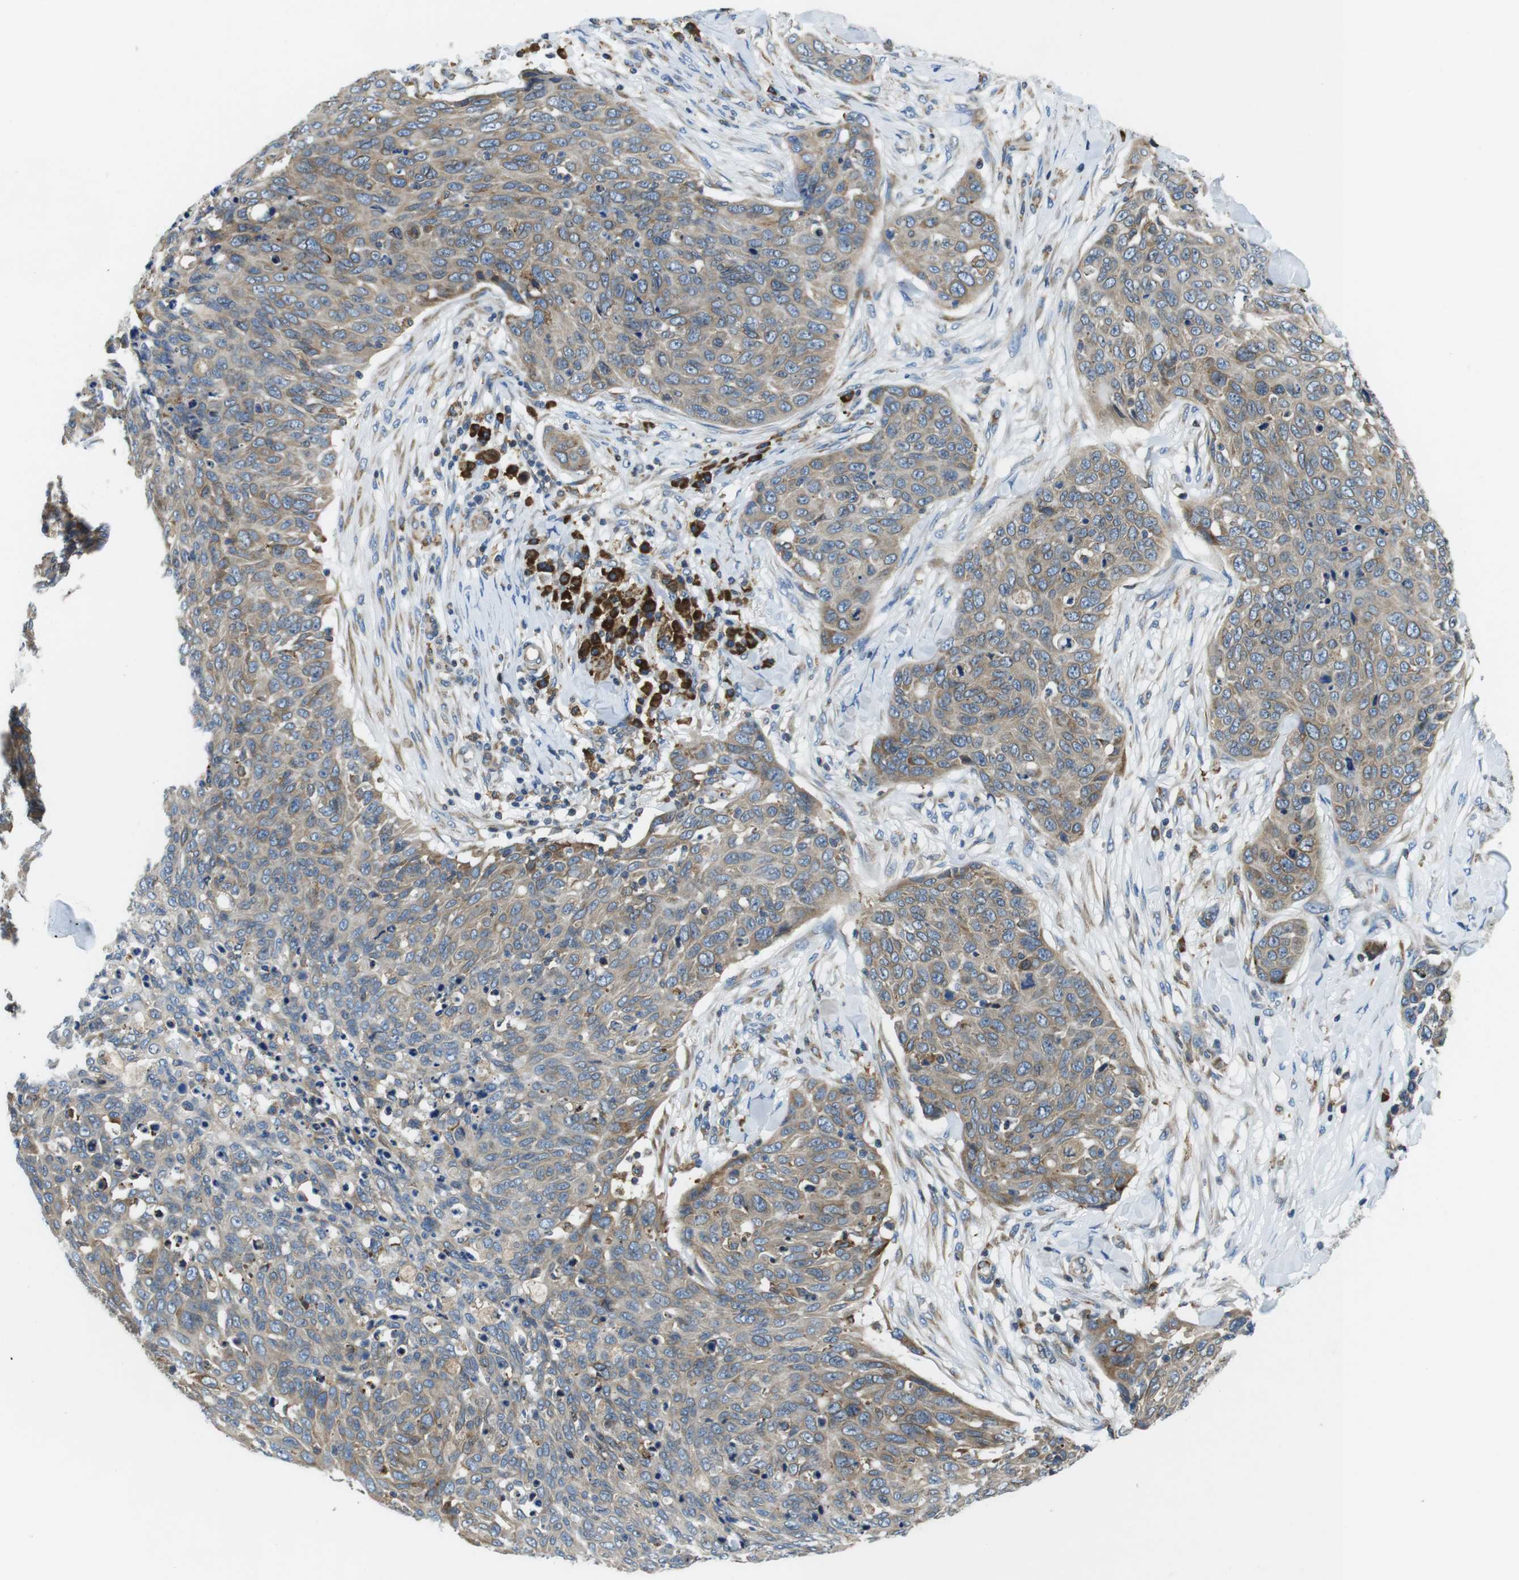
{"staining": {"intensity": "weak", "quantity": ">75%", "location": "cytoplasmic/membranous"}, "tissue": "skin cancer", "cell_type": "Tumor cells", "image_type": "cancer", "snomed": [{"axis": "morphology", "description": "Squamous cell carcinoma in situ, NOS"}, {"axis": "morphology", "description": "Squamous cell carcinoma, NOS"}, {"axis": "topography", "description": "Skin"}], "caption": "DAB (3,3'-diaminobenzidine) immunohistochemical staining of human squamous cell carcinoma (skin) demonstrates weak cytoplasmic/membranous protein staining in approximately >75% of tumor cells. Ihc stains the protein of interest in brown and the nuclei are stained blue.", "gene": "UGGT1", "patient": {"sex": "male", "age": 93}}